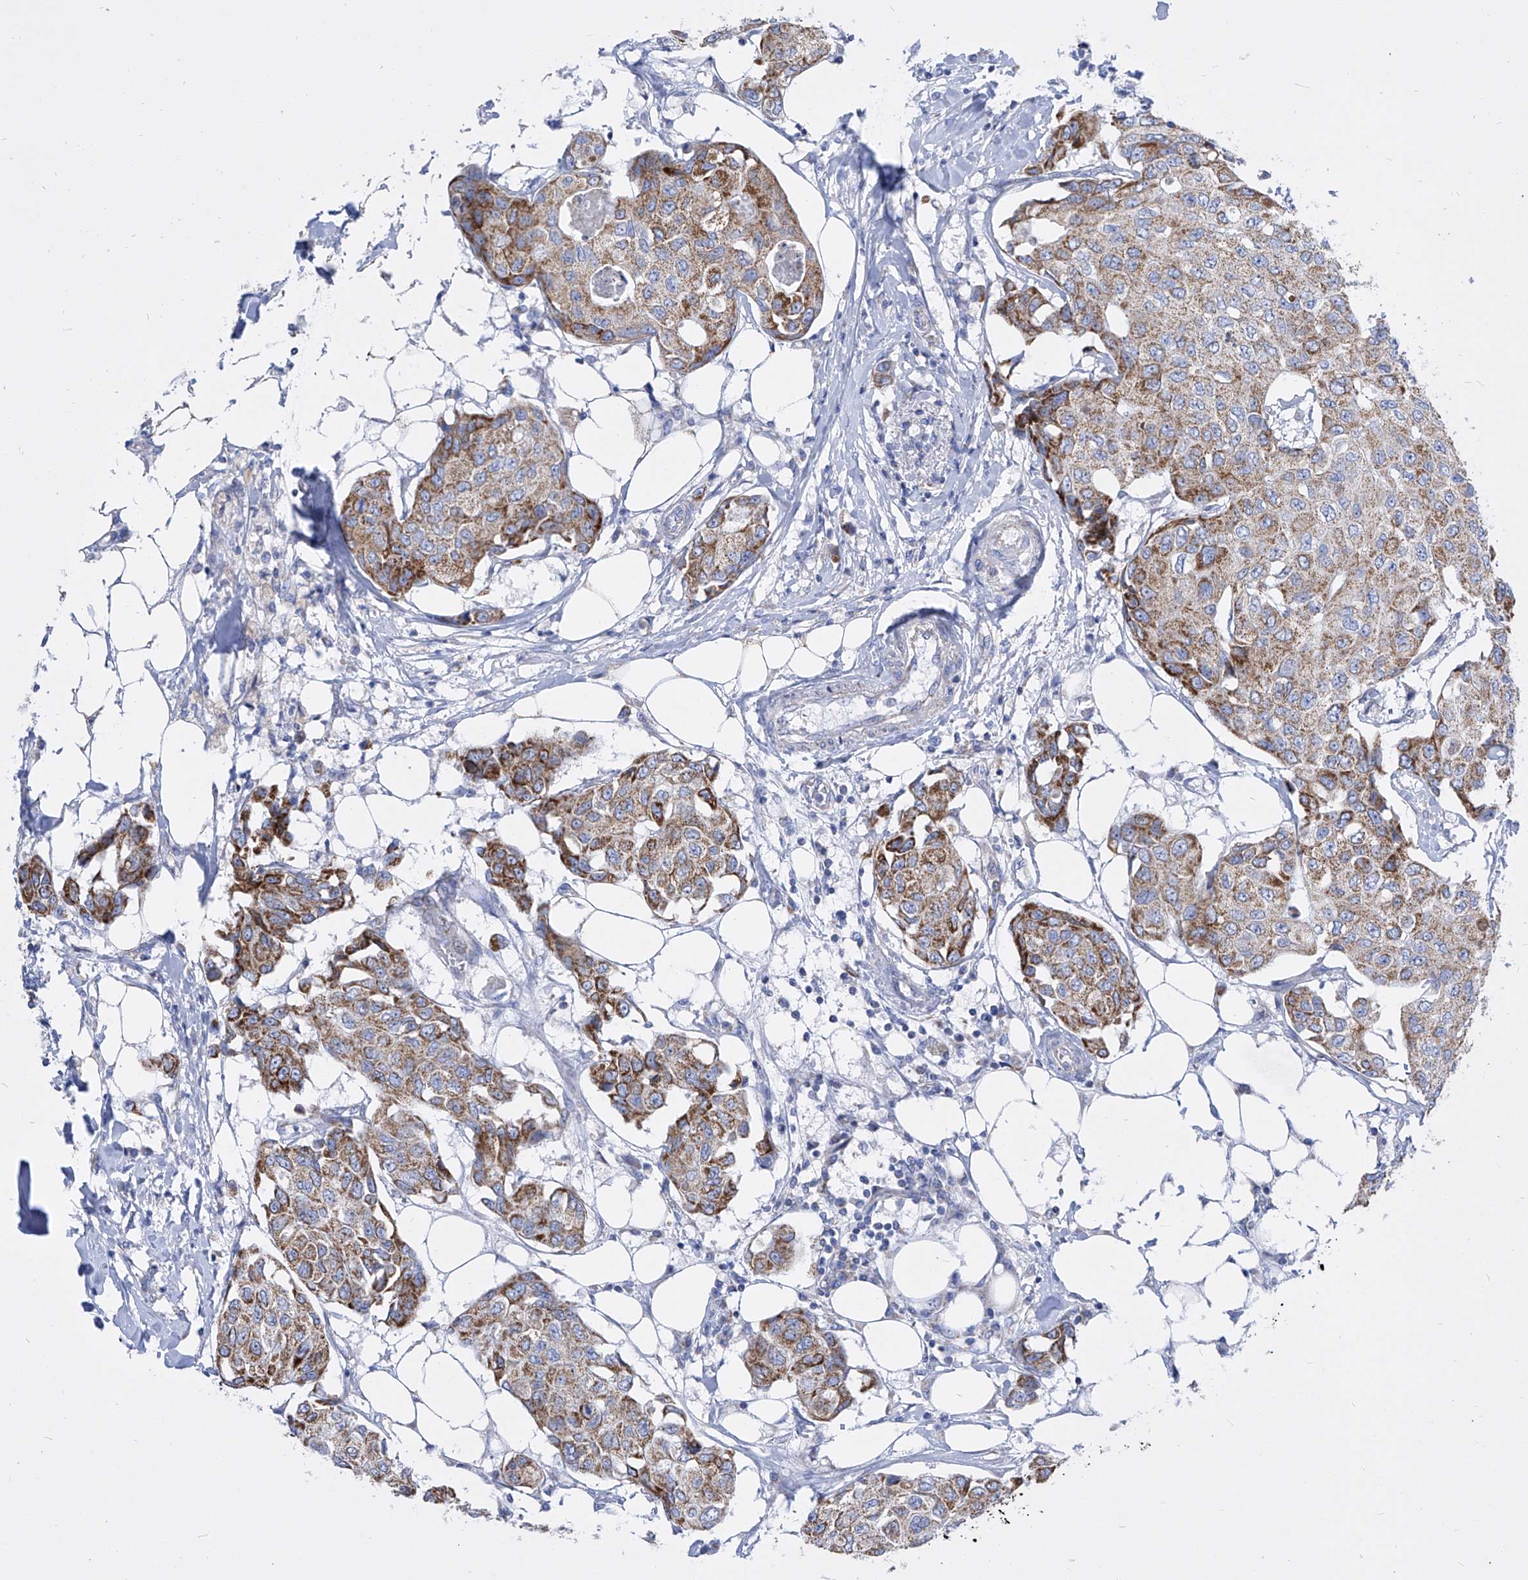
{"staining": {"intensity": "moderate", "quantity": ">75%", "location": "cytoplasmic/membranous"}, "tissue": "breast cancer", "cell_type": "Tumor cells", "image_type": "cancer", "snomed": [{"axis": "morphology", "description": "Duct carcinoma"}, {"axis": "topography", "description": "Breast"}], "caption": "Breast cancer was stained to show a protein in brown. There is medium levels of moderate cytoplasmic/membranous expression in about >75% of tumor cells.", "gene": "COQ3", "patient": {"sex": "female", "age": 80}}